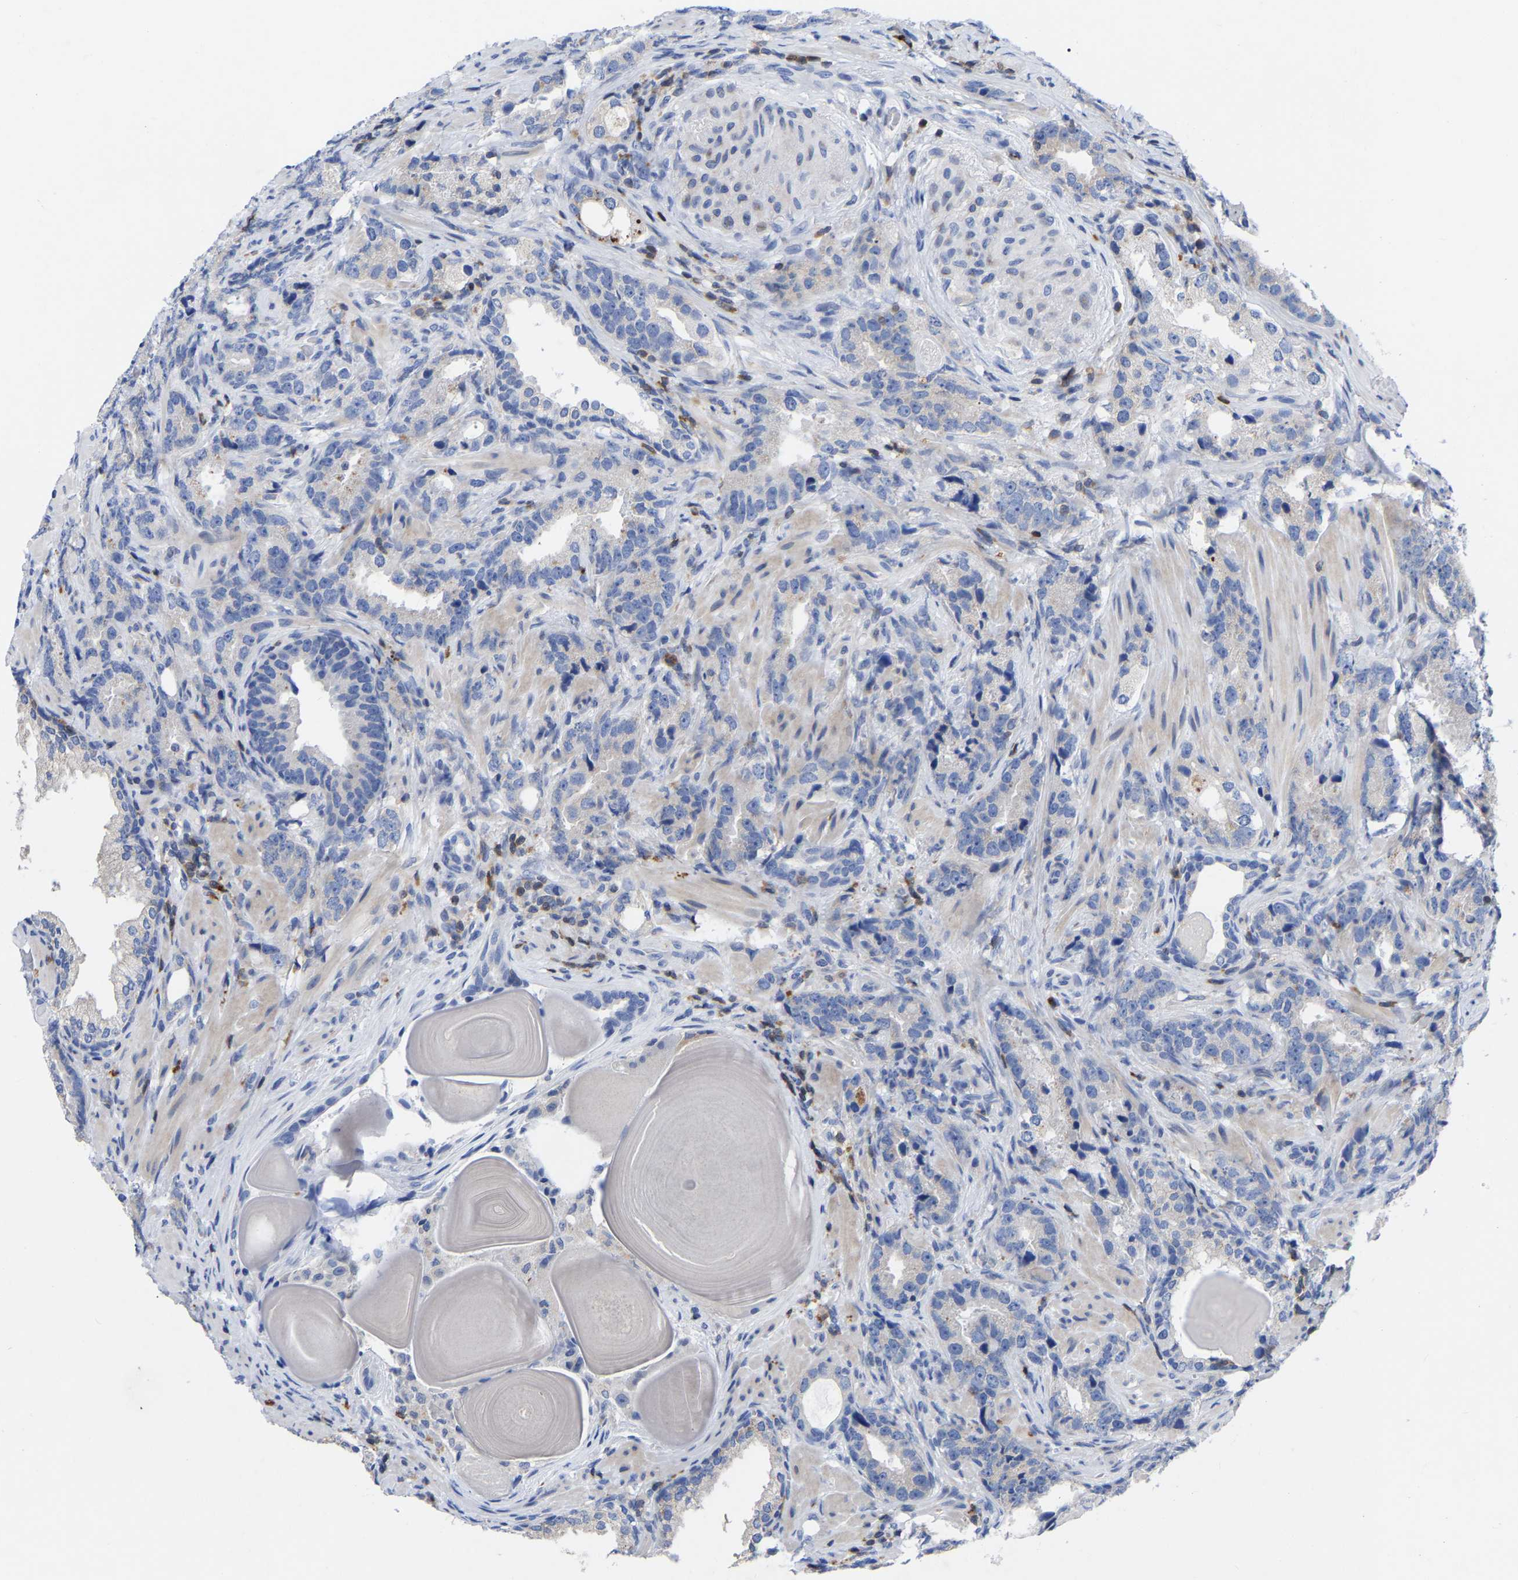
{"staining": {"intensity": "negative", "quantity": "none", "location": "none"}, "tissue": "prostate cancer", "cell_type": "Tumor cells", "image_type": "cancer", "snomed": [{"axis": "morphology", "description": "Adenocarcinoma, High grade"}, {"axis": "topography", "description": "Prostate"}], "caption": "Histopathology image shows no protein expression in tumor cells of prostate adenocarcinoma (high-grade) tissue.", "gene": "PTPN7", "patient": {"sex": "male", "age": 63}}